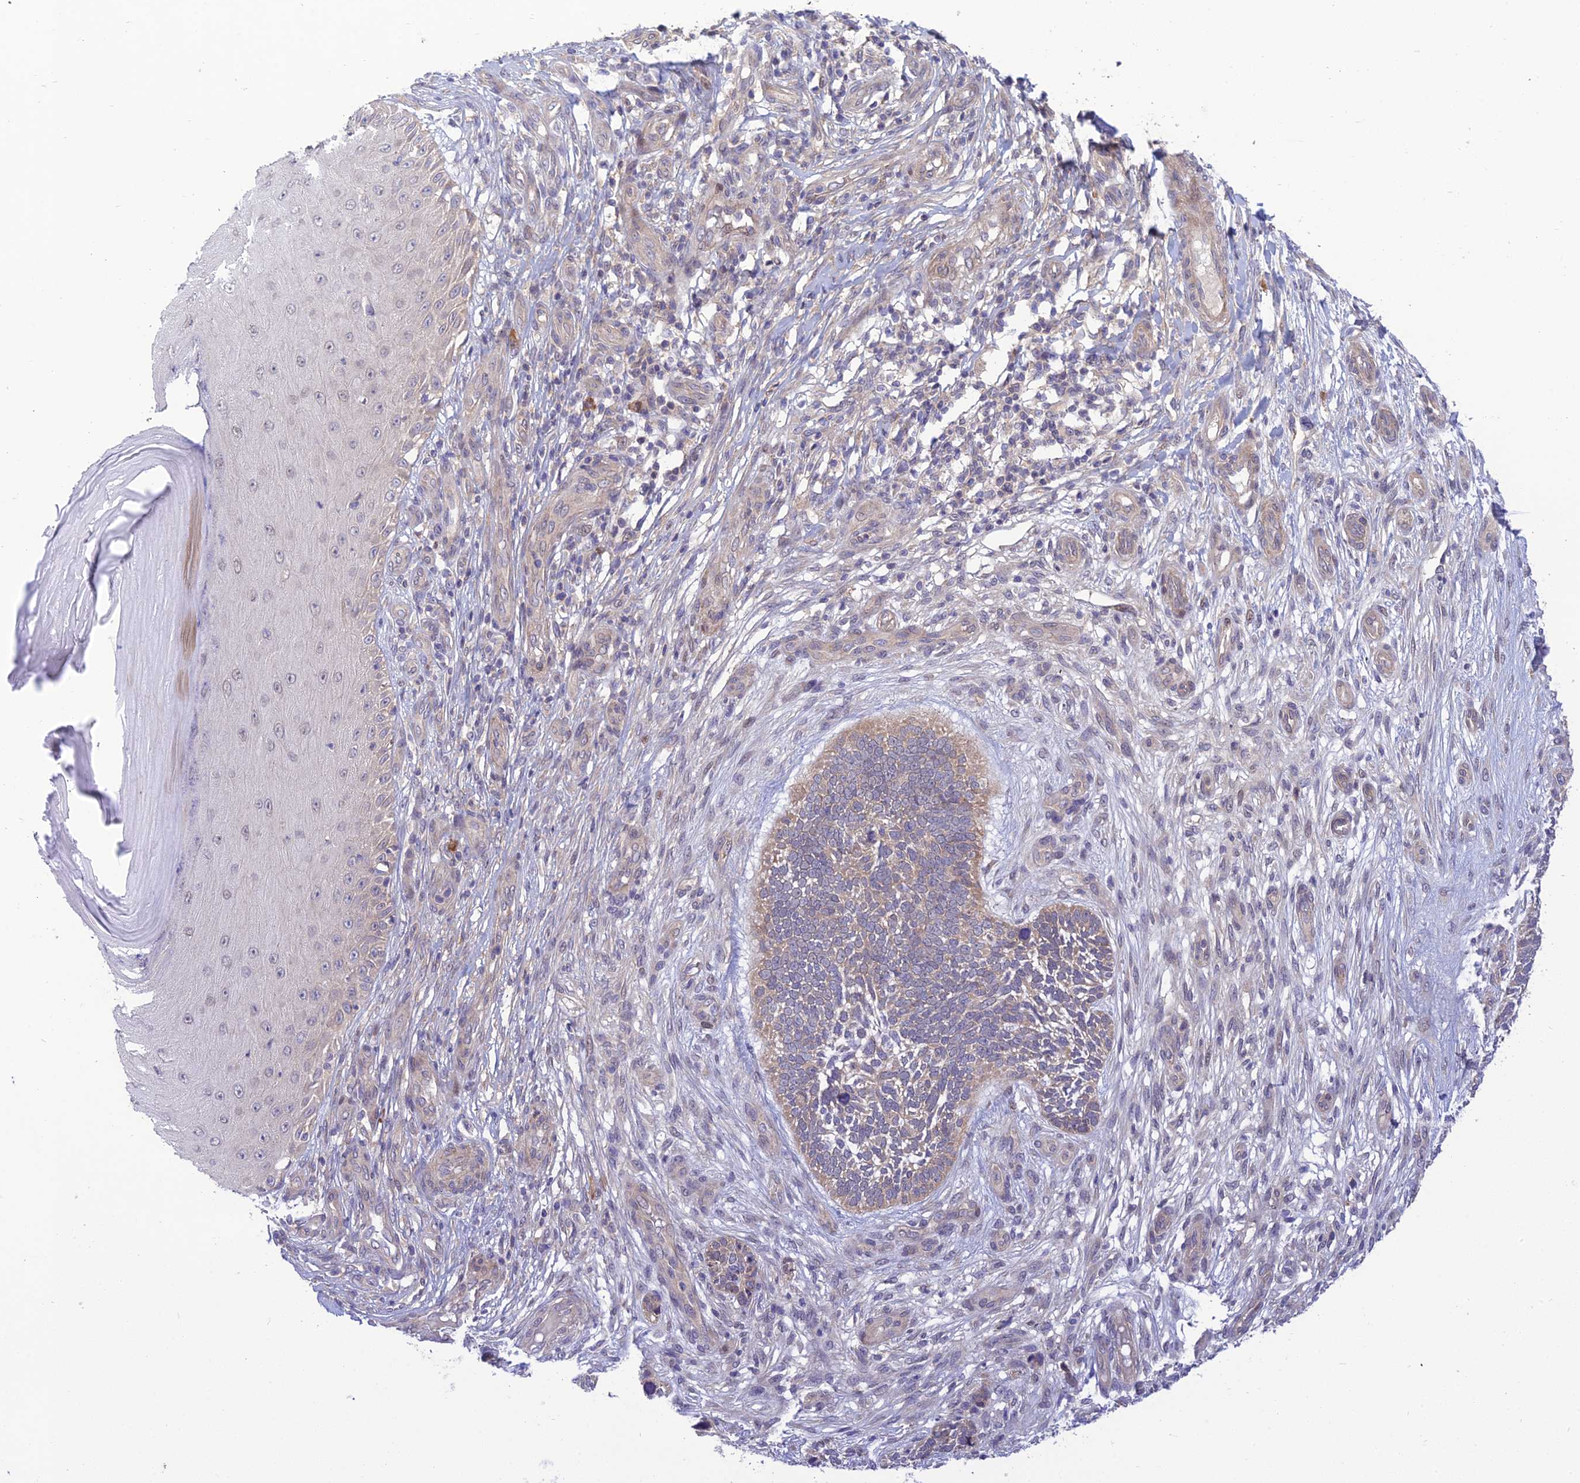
{"staining": {"intensity": "negative", "quantity": "none", "location": "none"}, "tissue": "skin cancer", "cell_type": "Tumor cells", "image_type": "cancer", "snomed": [{"axis": "morphology", "description": "Basal cell carcinoma"}, {"axis": "topography", "description": "Skin"}], "caption": "High magnification brightfield microscopy of skin basal cell carcinoma stained with DAB (3,3'-diaminobenzidine) (brown) and counterstained with hematoxylin (blue): tumor cells show no significant expression.", "gene": "UROS", "patient": {"sex": "male", "age": 88}}